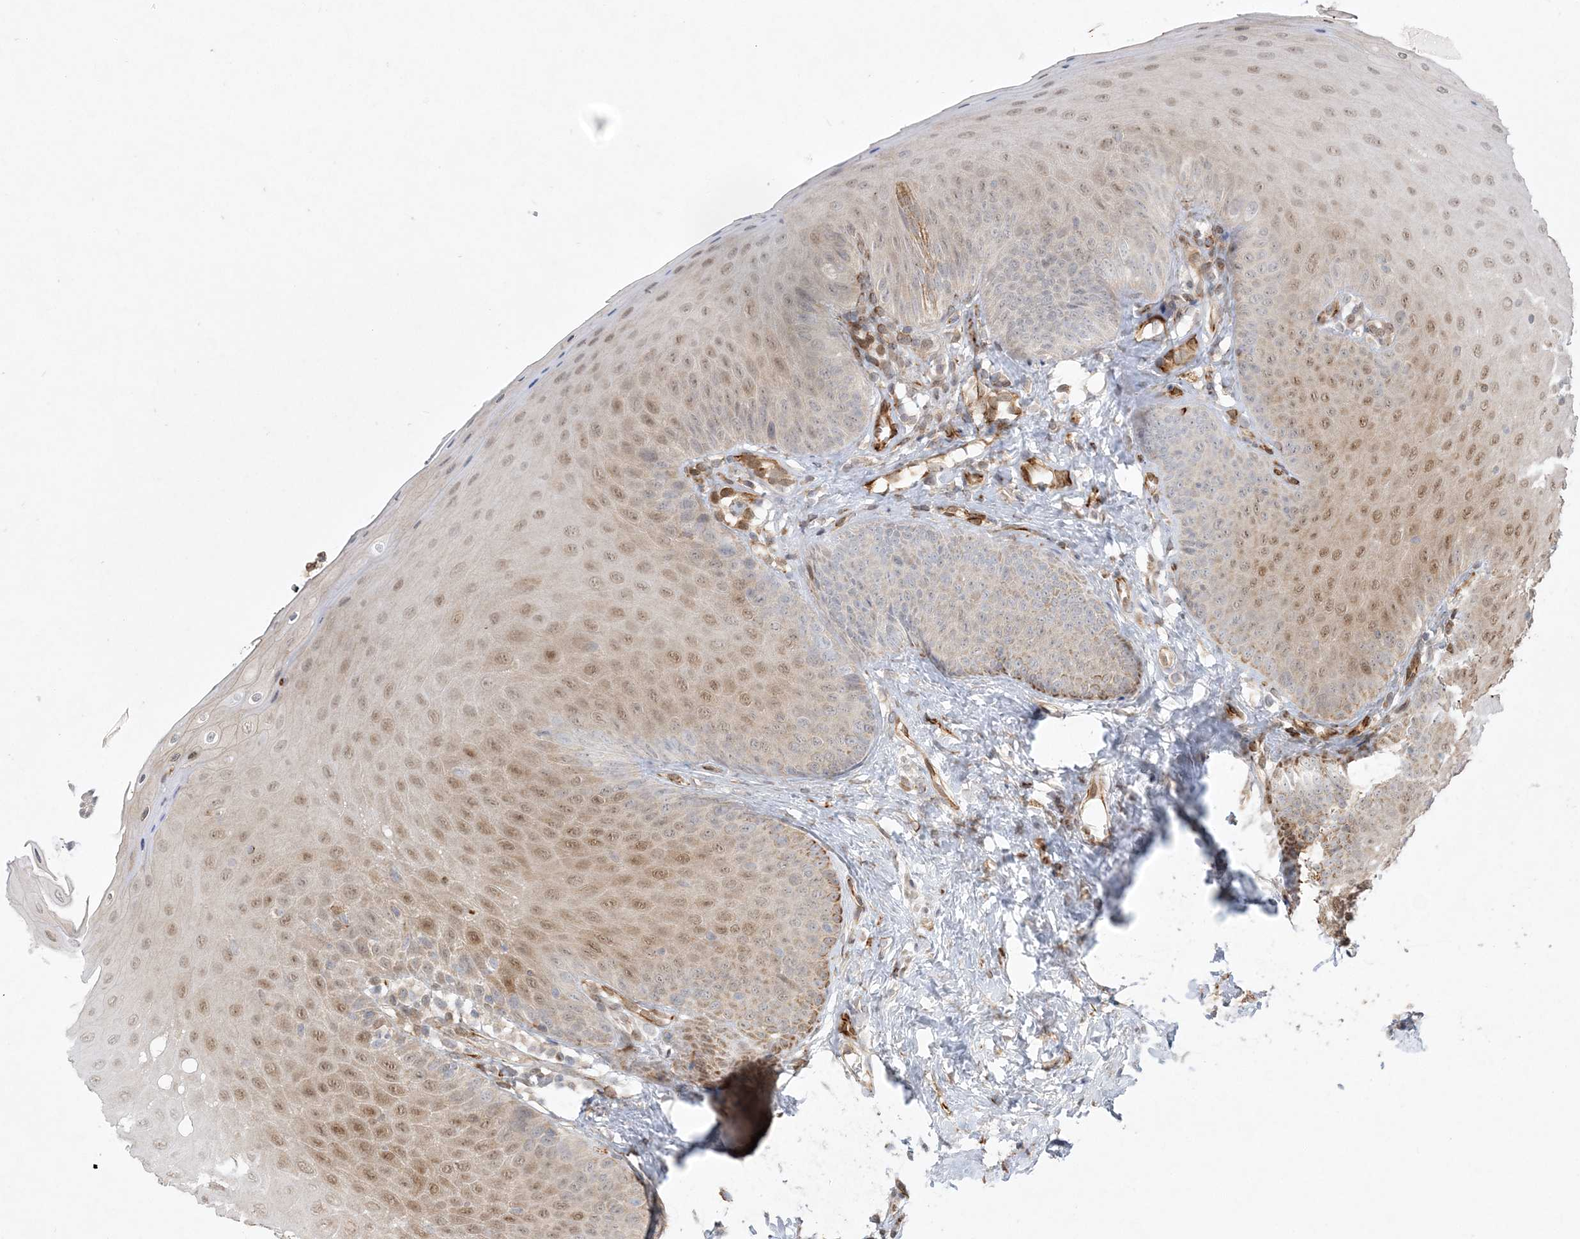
{"staining": {"intensity": "strong", "quantity": "25%-75%", "location": "cytoplasmic/membranous,nuclear"}, "tissue": "oral mucosa", "cell_type": "Squamous epithelial cells", "image_type": "normal", "snomed": [{"axis": "morphology", "description": "Normal tissue, NOS"}, {"axis": "topography", "description": "Oral tissue"}], "caption": "Immunohistochemical staining of normal oral mucosa shows 25%-75% levels of strong cytoplasmic/membranous,nuclear protein positivity in about 25%-75% of squamous epithelial cells. (DAB = brown stain, brightfield microscopy at high magnification).", "gene": "INPP1", "patient": {"sex": "female", "age": 68}}